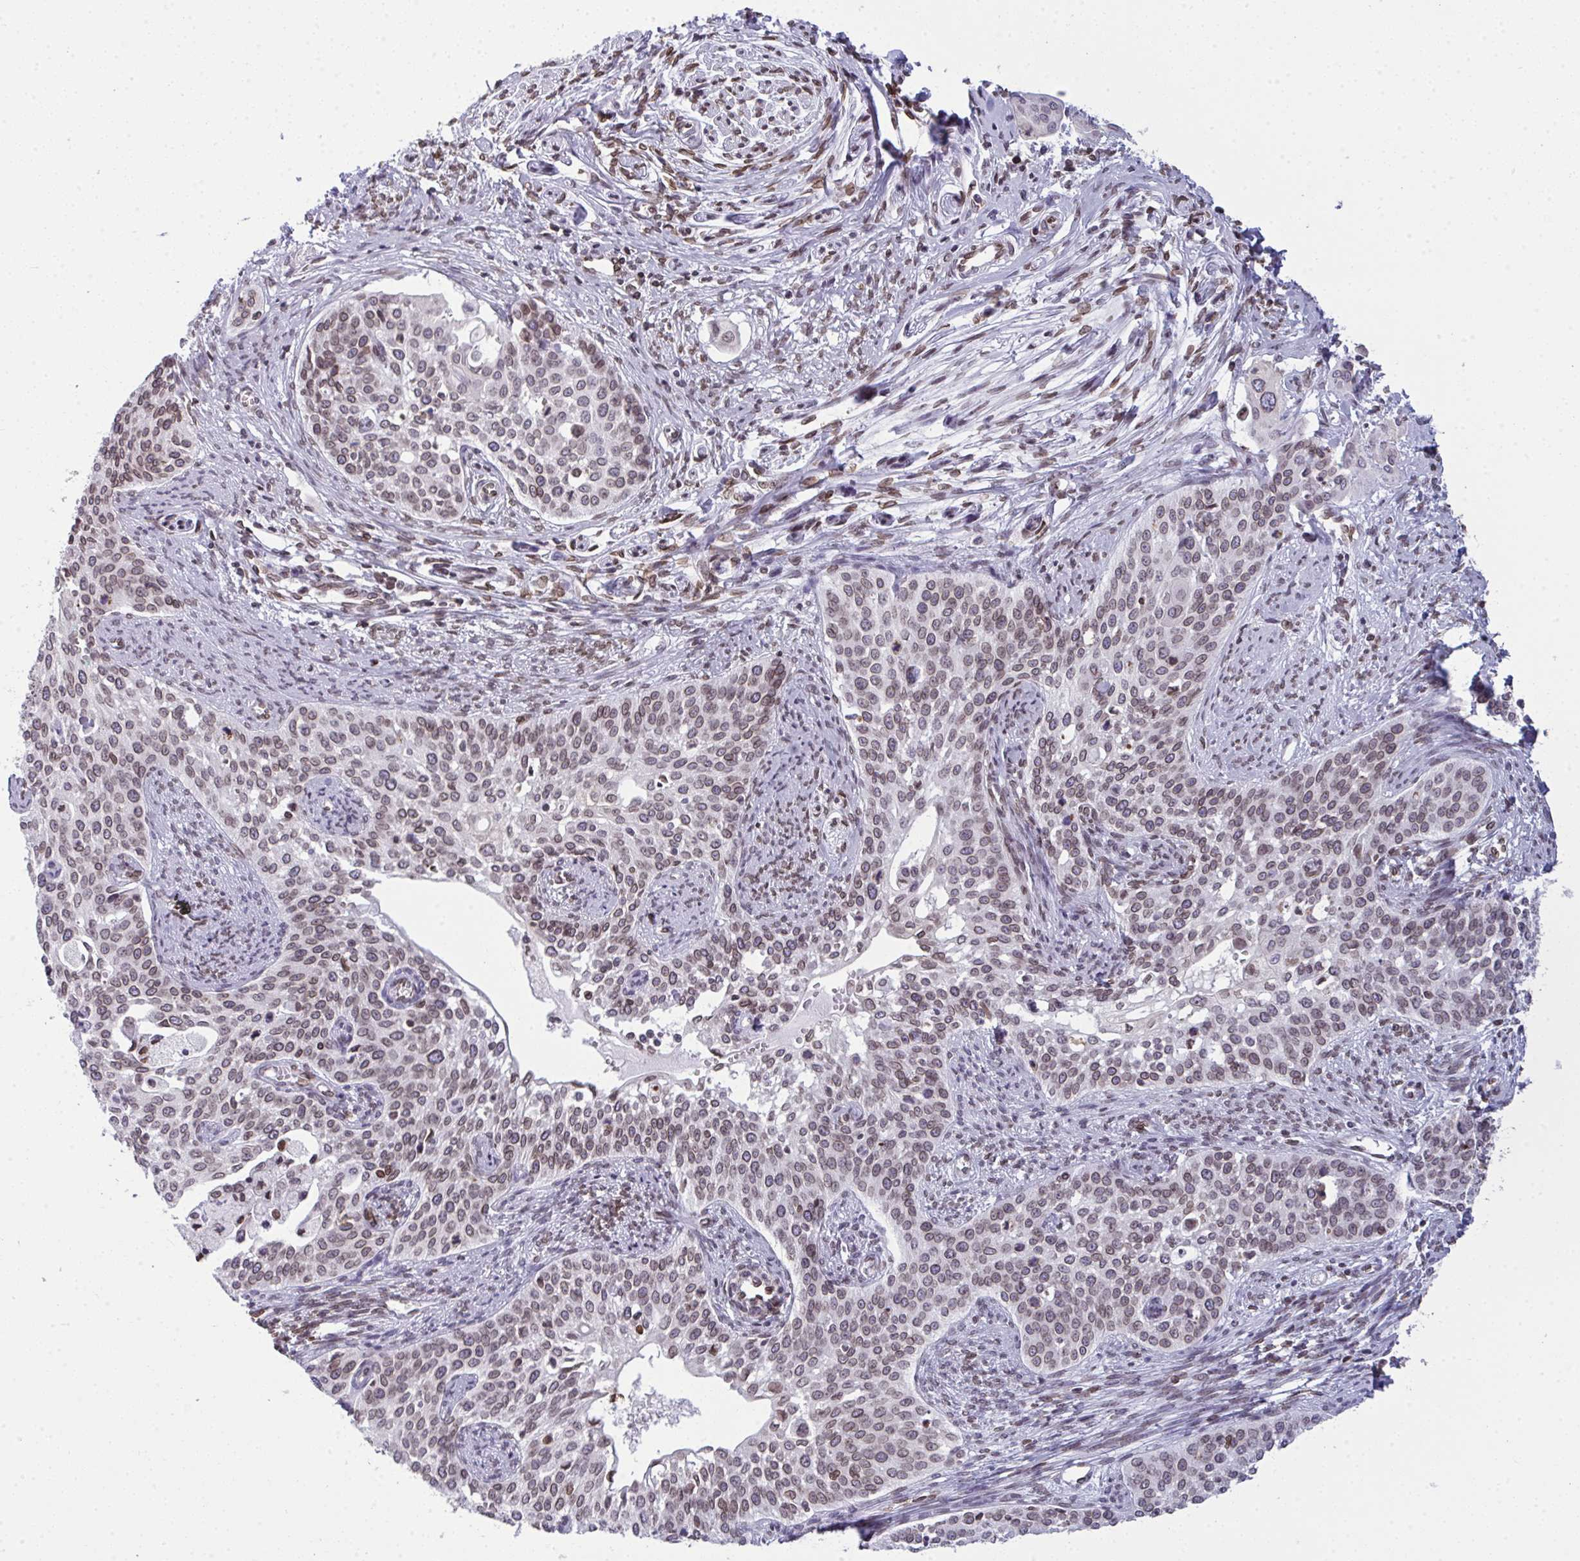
{"staining": {"intensity": "weak", "quantity": "25%-75%", "location": "cytoplasmic/membranous,nuclear"}, "tissue": "cervical cancer", "cell_type": "Tumor cells", "image_type": "cancer", "snomed": [{"axis": "morphology", "description": "Squamous cell carcinoma, NOS"}, {"axis": "topography", "description": "Cervix"}], "caption": "Tumor cells display low levels of weak cytoplasmic/membranous and nuclear staining in approximately 25%-75% of cells in cervical squamous cell carcinoma.", "gene": "LMNB2", "patient": {"sex": "female", "age": 44}}